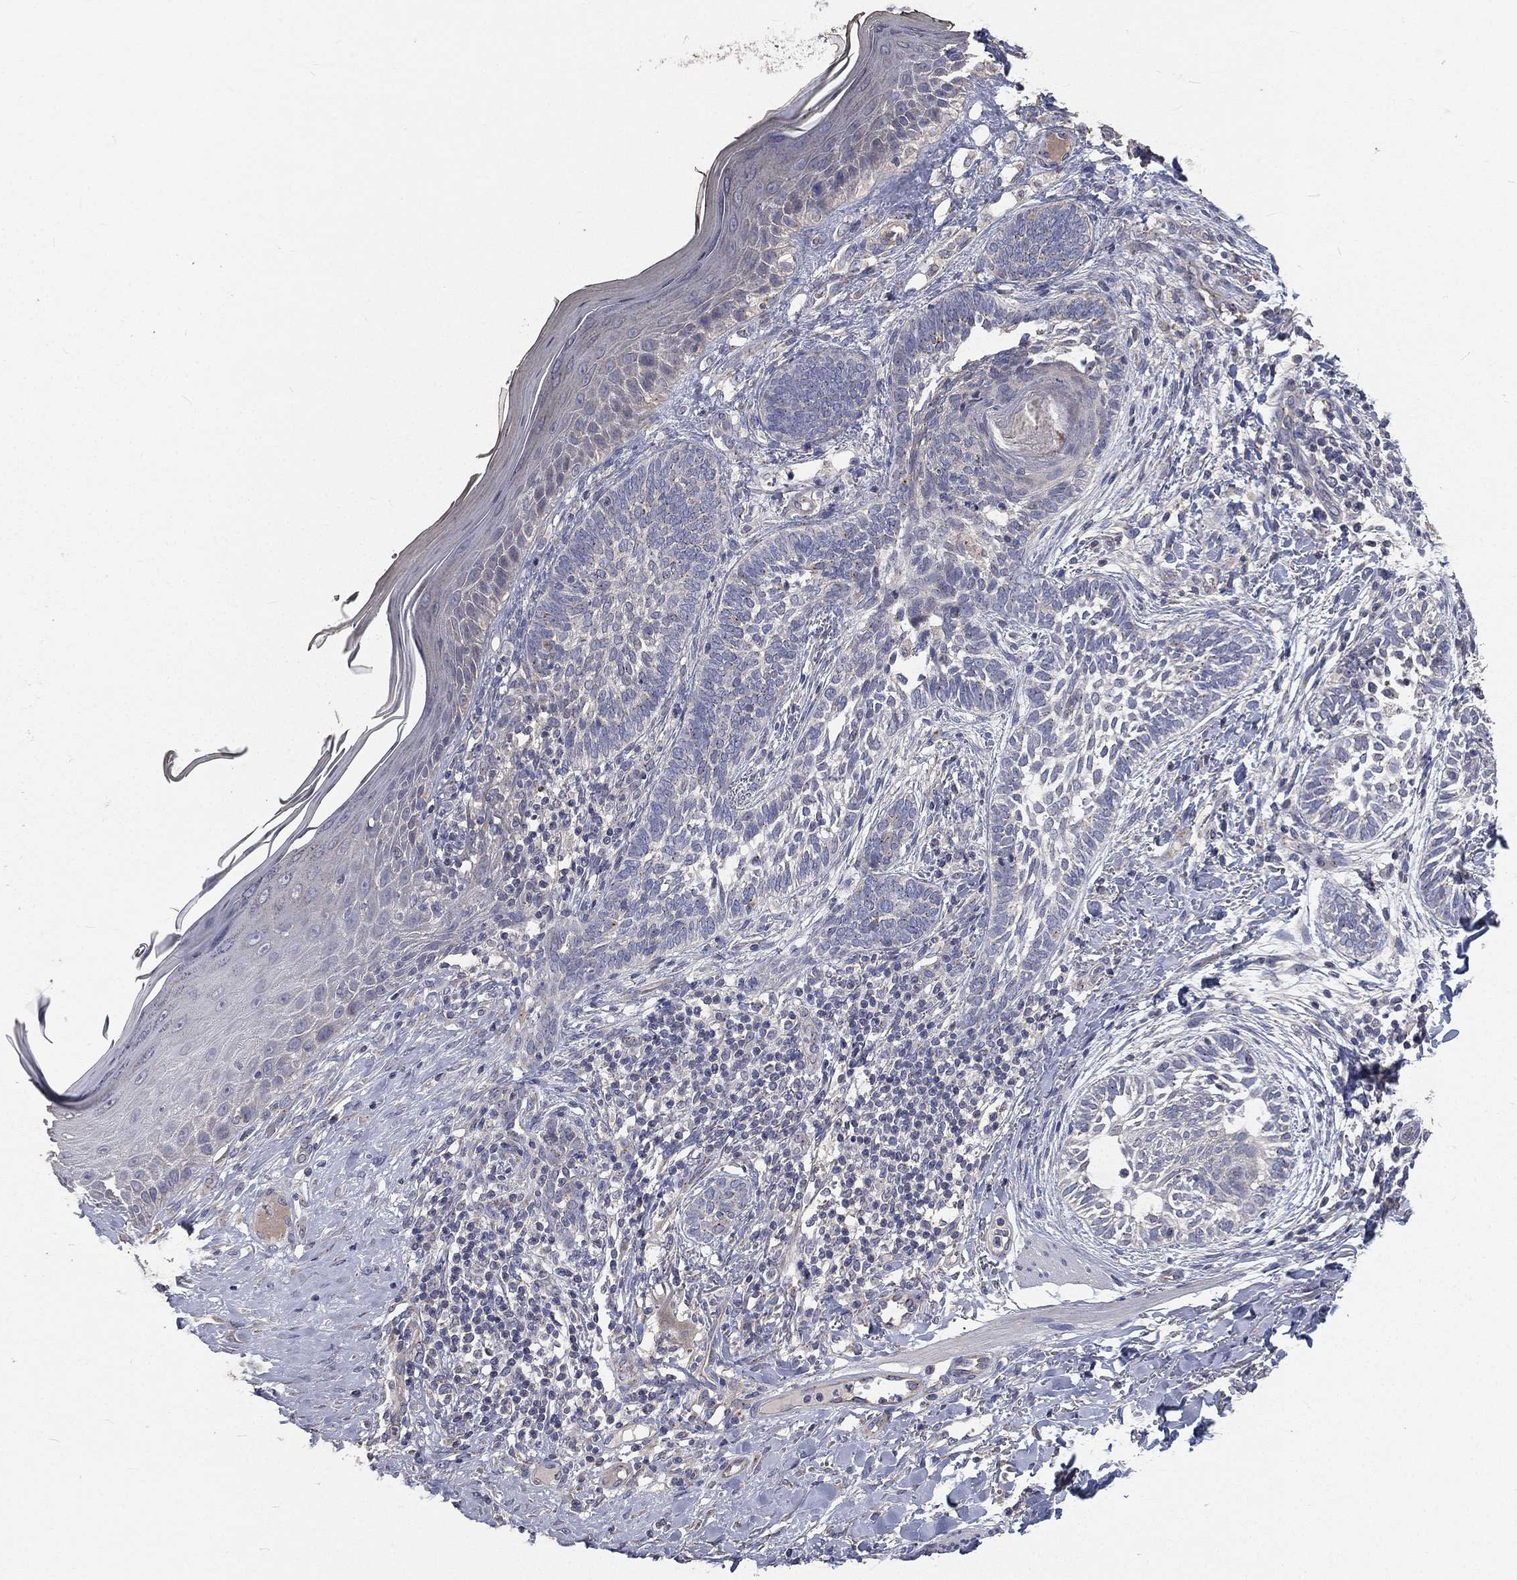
{"staining": {"intensity": "negative", "quantity": "none", "location": "none"}, "tissue": "skin cancer", "cell_type": "Tumor cells", "image_type": "cancer", "snomed": [{"axis": "morphology", "description": "Normal tissue, NOS"}, {"axis": "morphology", "description": "Basal cell carcinoma"}, {"axis": "topography", "description": "Skin"}], "caption": "Skin basal cell carcinoma was stained to show a protein in brown. There is no significant staining in tumor cells.", "gene": "CROCC", "patient": {"sex": "male", "age": 46}}